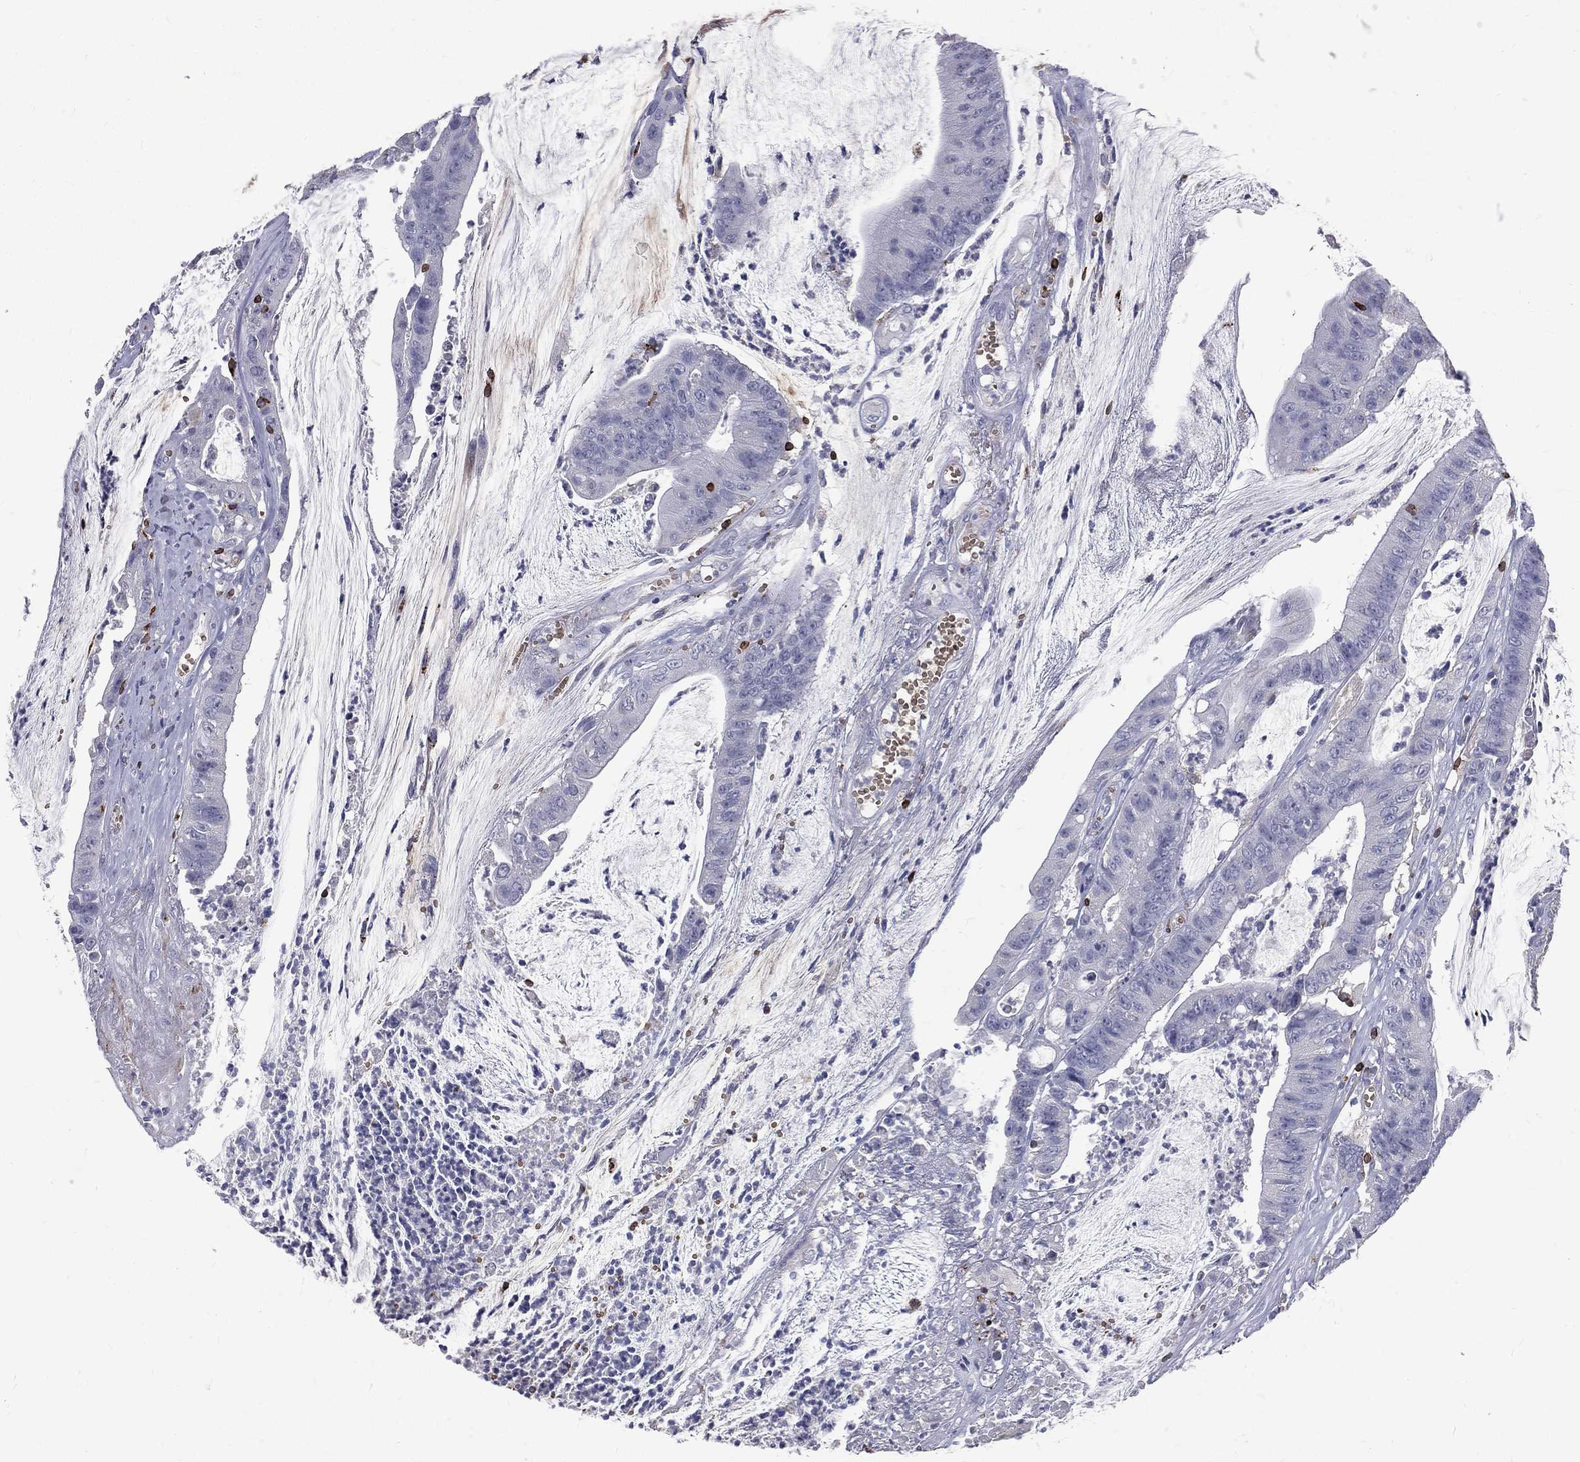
{"staining": {"intensity": "negative", "quantity": "none", "location": "none"}, "tissue": "colorectal cancer", "cell_type": "Tumor cells", "image_type": "cancer", "snomed": [{"axis": "morphology", "description": "Adenocarcinoma, NOS"}, {"axis": "topography", "description": "Colon"}], "caption": "DAB immunohistochemical staining of colorectal cancer (adenocarcinoma) exhibits no significant staining in tumor cells.", "gene": "CTSW", "patient": {"sex": "female", "age": 69}}